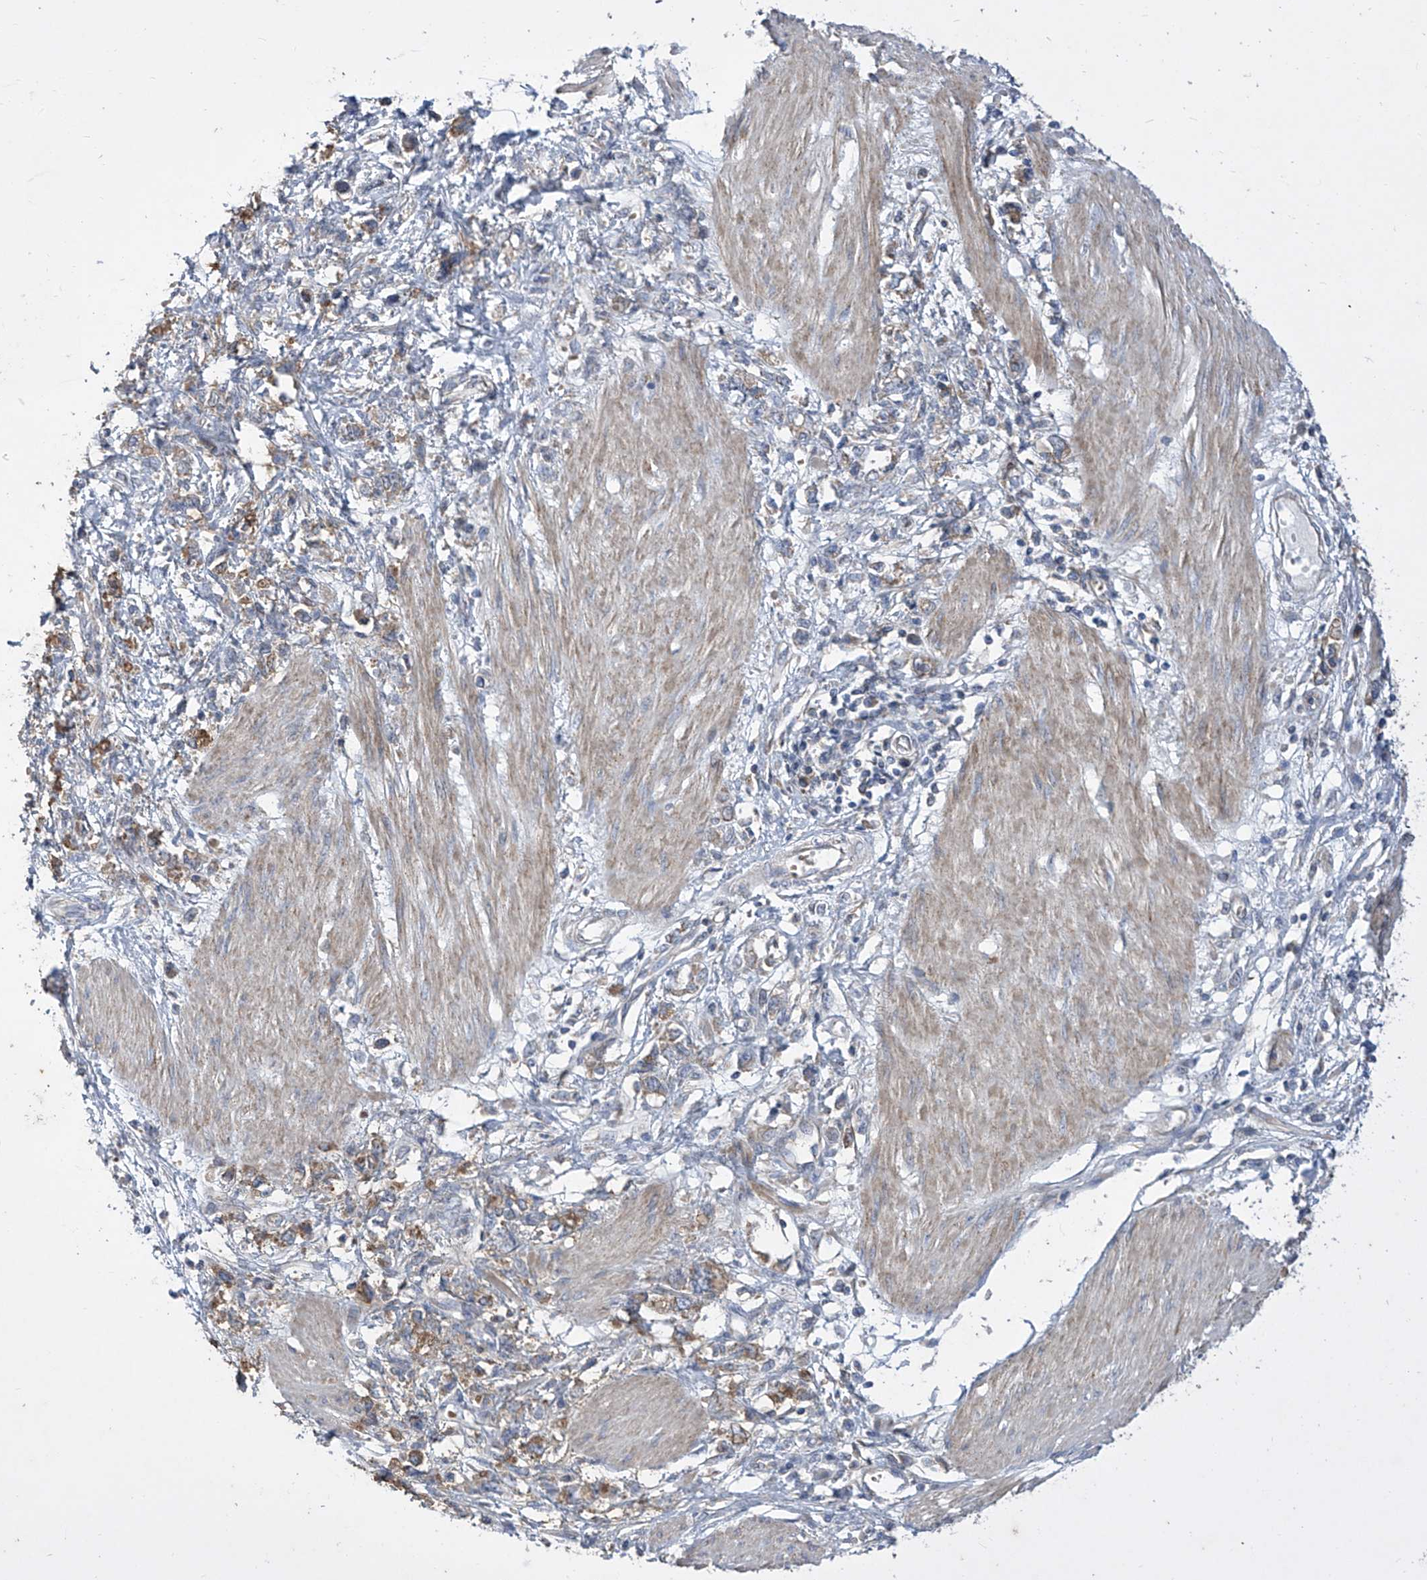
{"staining": {"intensity": "moderate", "quantity": "<25%", "location": "cytoplasmic/membranous"}, "tissue": "stomach cancer", "cell_type": "Tumor cells", "image_type": "cancer", "snomed": [{"axis": "morphology", "description": "Adenocarcinoma, NOS"}, {"axis": "topography", "description": "Stomach"}], "caption": "A high-resolution histopathology image shows IHC staining of stomach cancer (adenocarcinoma), which exhibits moderate cytoplasmic/membranous positivity in approximately <25% of tumor cells.", "gene": "COQ3", "patient": {"sex": "female", "age": 76}}